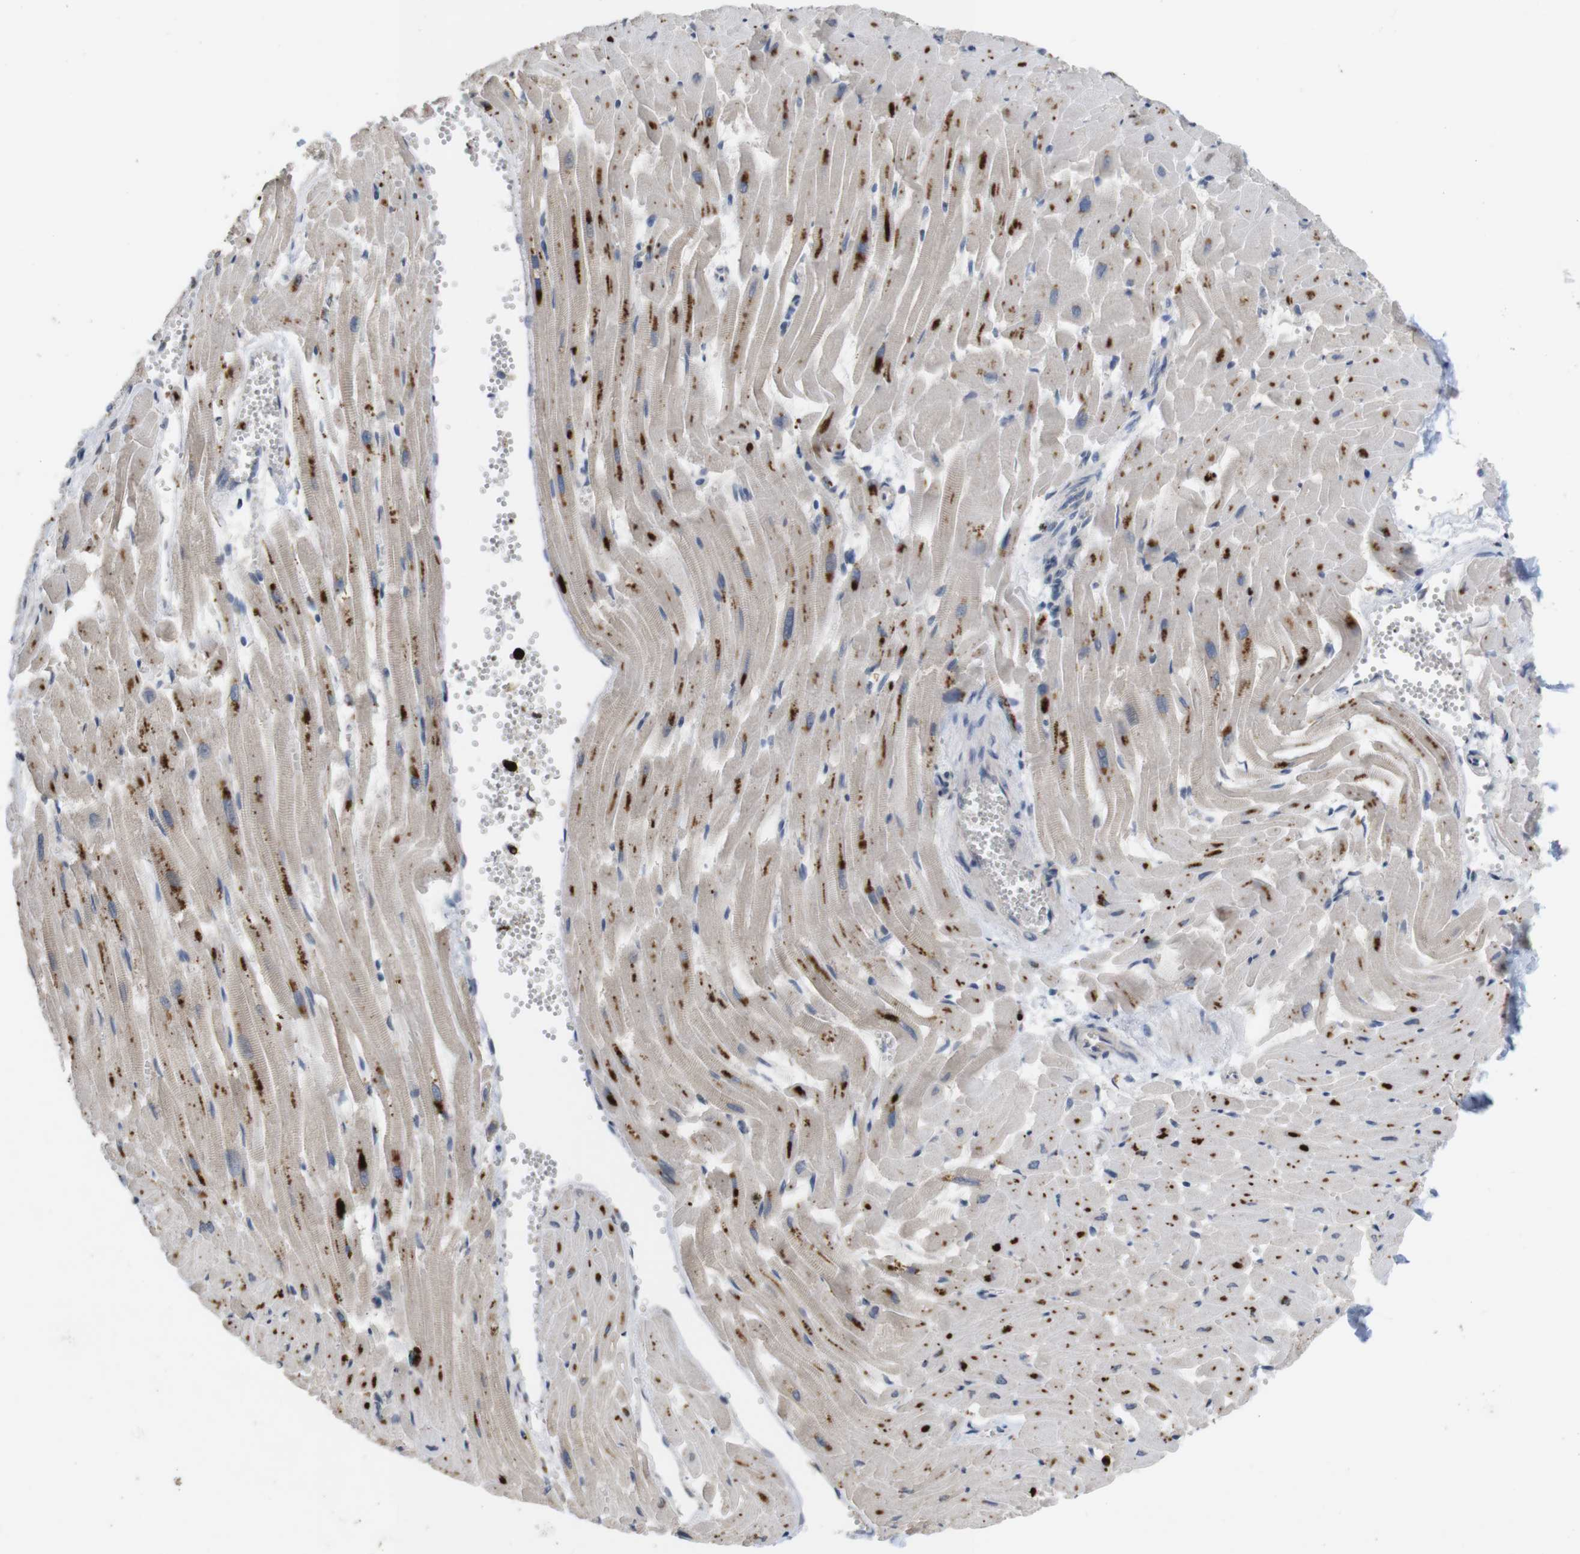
{"staining": {"intensity": "strong", "quantity": ">75%", "location": "cytoplasmic/membranous"}, "tissue": "heart muscle", "cell_type": "Cardiomyocytes", "image_type": "normal", "snomed": [{"axis": "morphology", "description": "Normal tissue, NOS"}, {"axis": "topography", "description": "Heart"}], "caption": "Immunohistochemistry (DAB (3,3'-diaminobenzidine)) staining of benign human heart muscle displays strong cytoplasmic/membranous protein positivity in about >75% of cardiomyocytes.", "gene": "TSPAN14", "patient": {"sex": "female", "age": 19}}